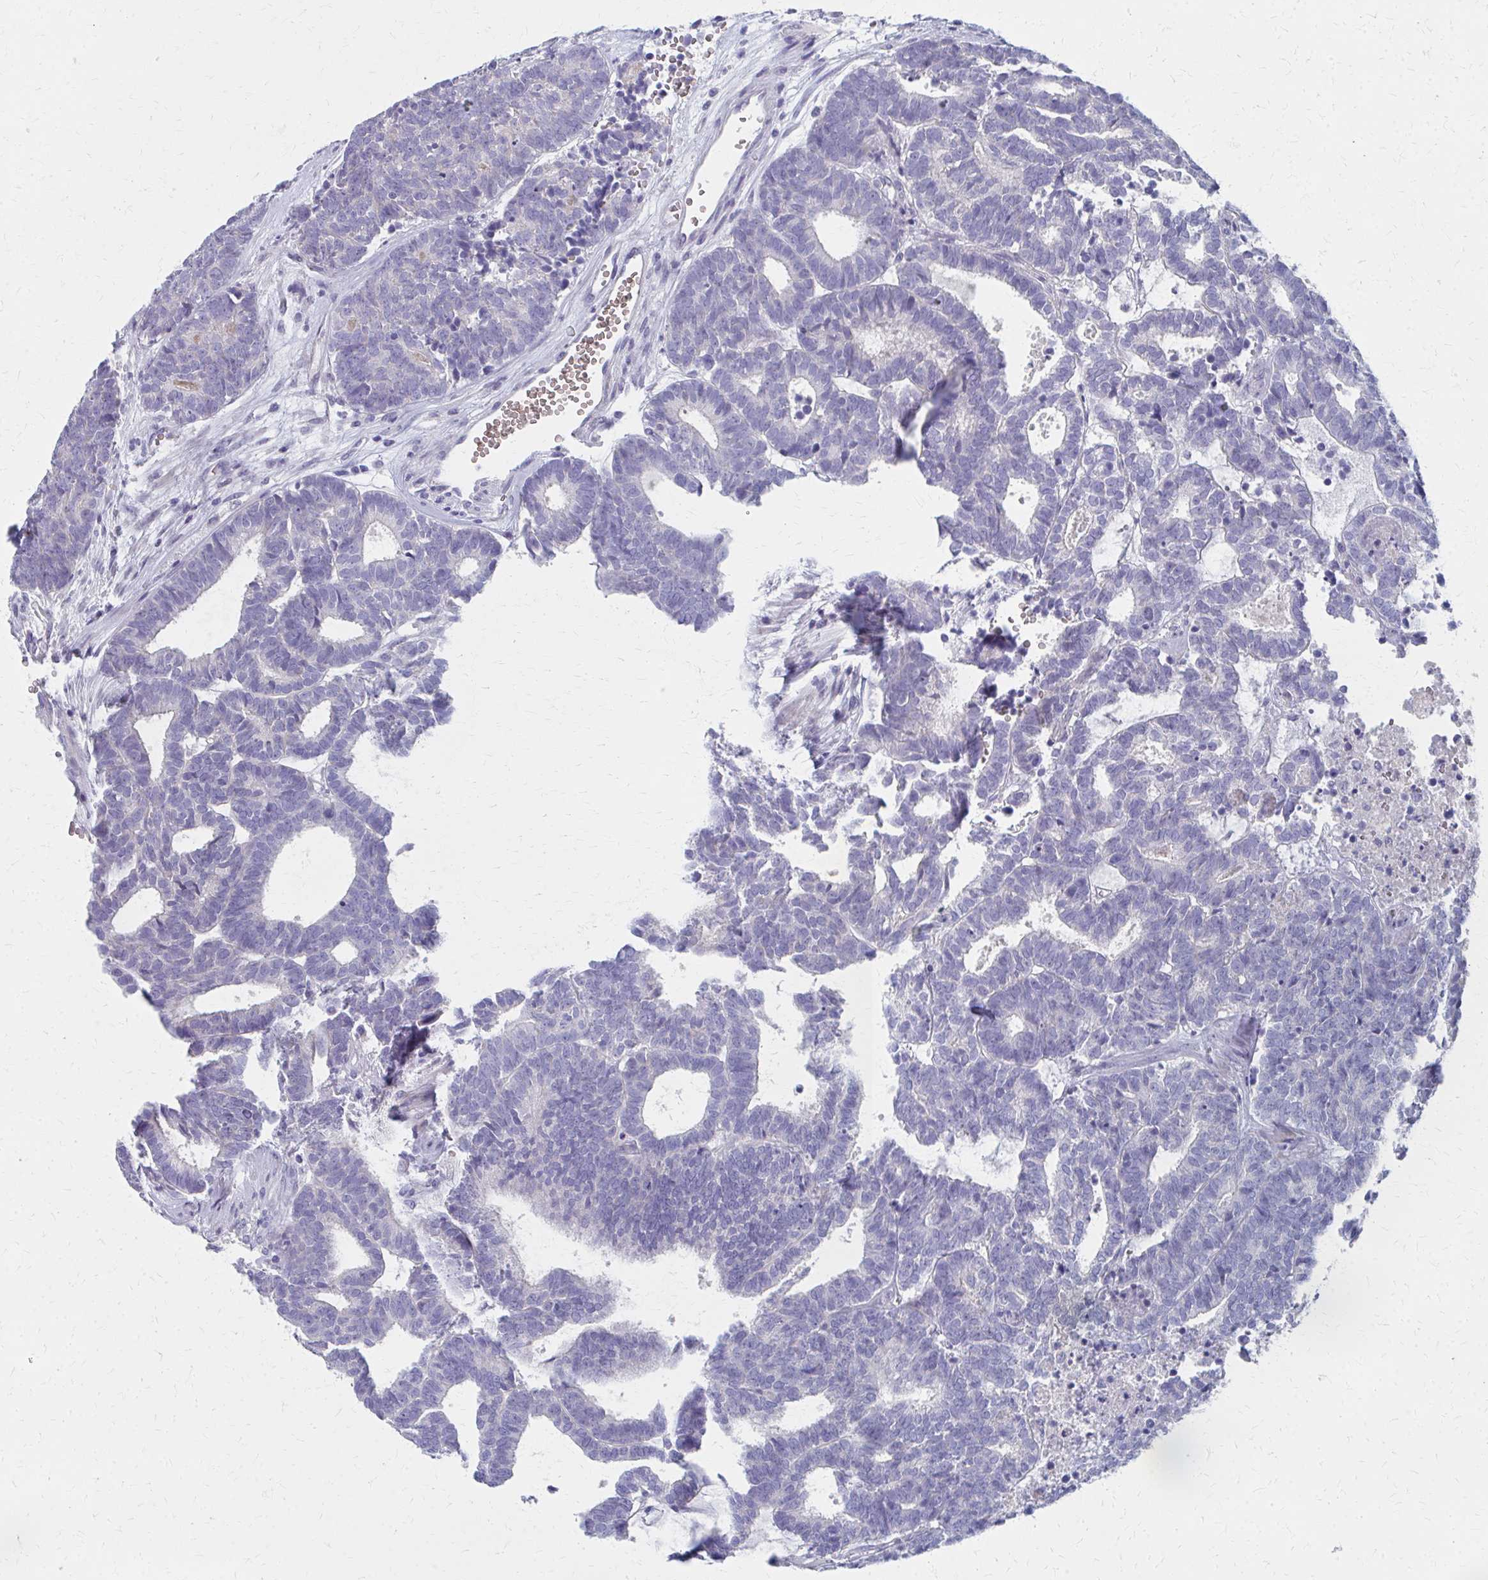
{"staining": {"intensity": "negative", "quantity": "none", "location": "none"}, "tissue": "head and neck cancer", "cell_type": "Tumor cells", "image_type": "cancer", "snomed": [{"axis": "morphology", "description": "Adenocarcinoma, NOS"}, {"axis": "topography", "description": "Head-Neck"}], "caption": "DAB immunohistochemical staining of human head and neck adenocarcinoma shows no significant positivity in tumor cells.", "gene": "MS4A2", "patient": {"sex": "female", "age": 81}}